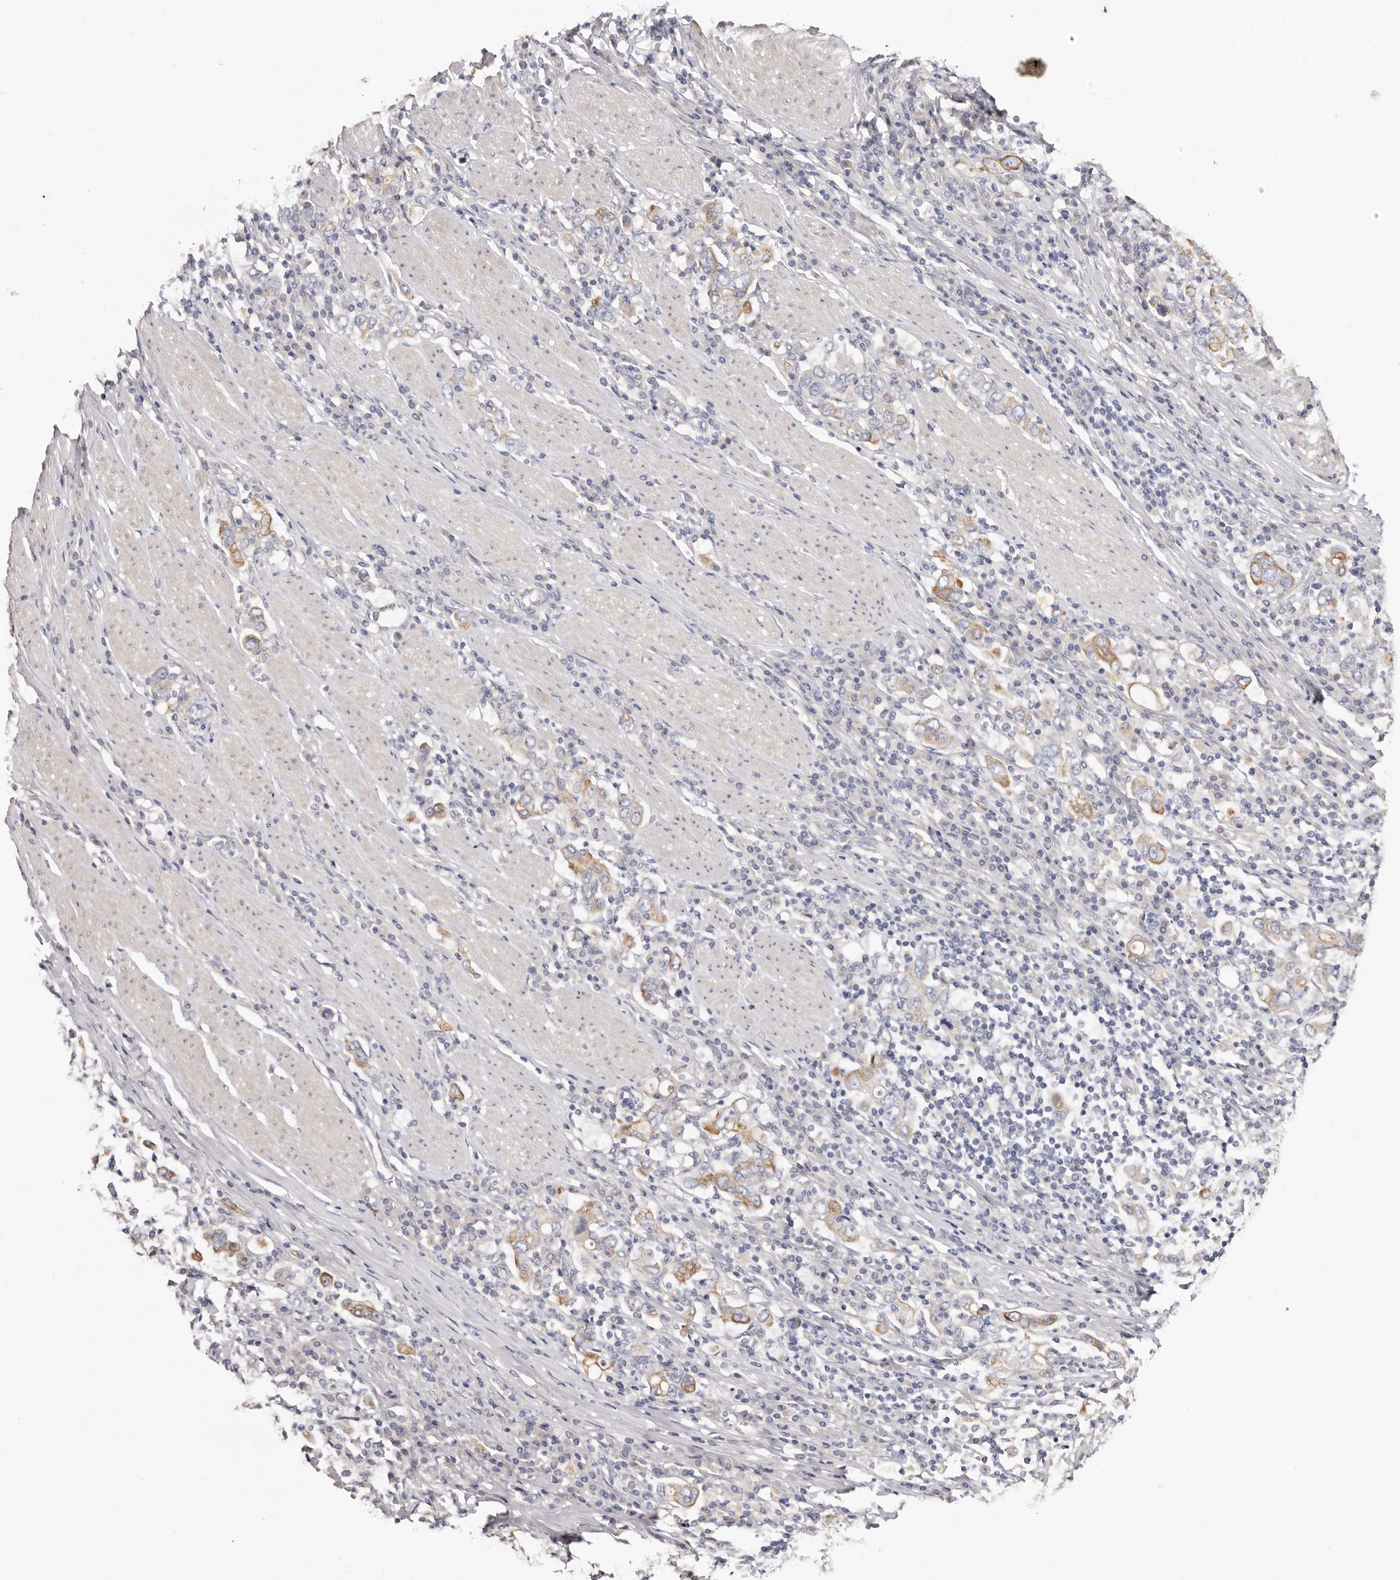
{"staining": {"intensity": "moderate", "quantity": "25%-75%", "location": "cytoplasmic/membranous"}, "tissue": "stomach cancer", "cell_type": "Tumor cells", "image_type": "cancer", "snomed": [{"axis": "morphology", "description": "Adenocarcinoma, NOS"}, {"axis": "topography", "description": "Stomach, upper"}], "caption": "Immunohistochemistry (DAB (3,3'-diaminobenzidine)) staining of human adenocarcinoma (stomach) reveals moderate cytoplasmic/membranous protein expression in approximately 25%-75% of tumor cells. (IHC, brightfield microscopy, high magnification).", "gene": "STK16", "patient": {"sex": "male", "age": 62}}